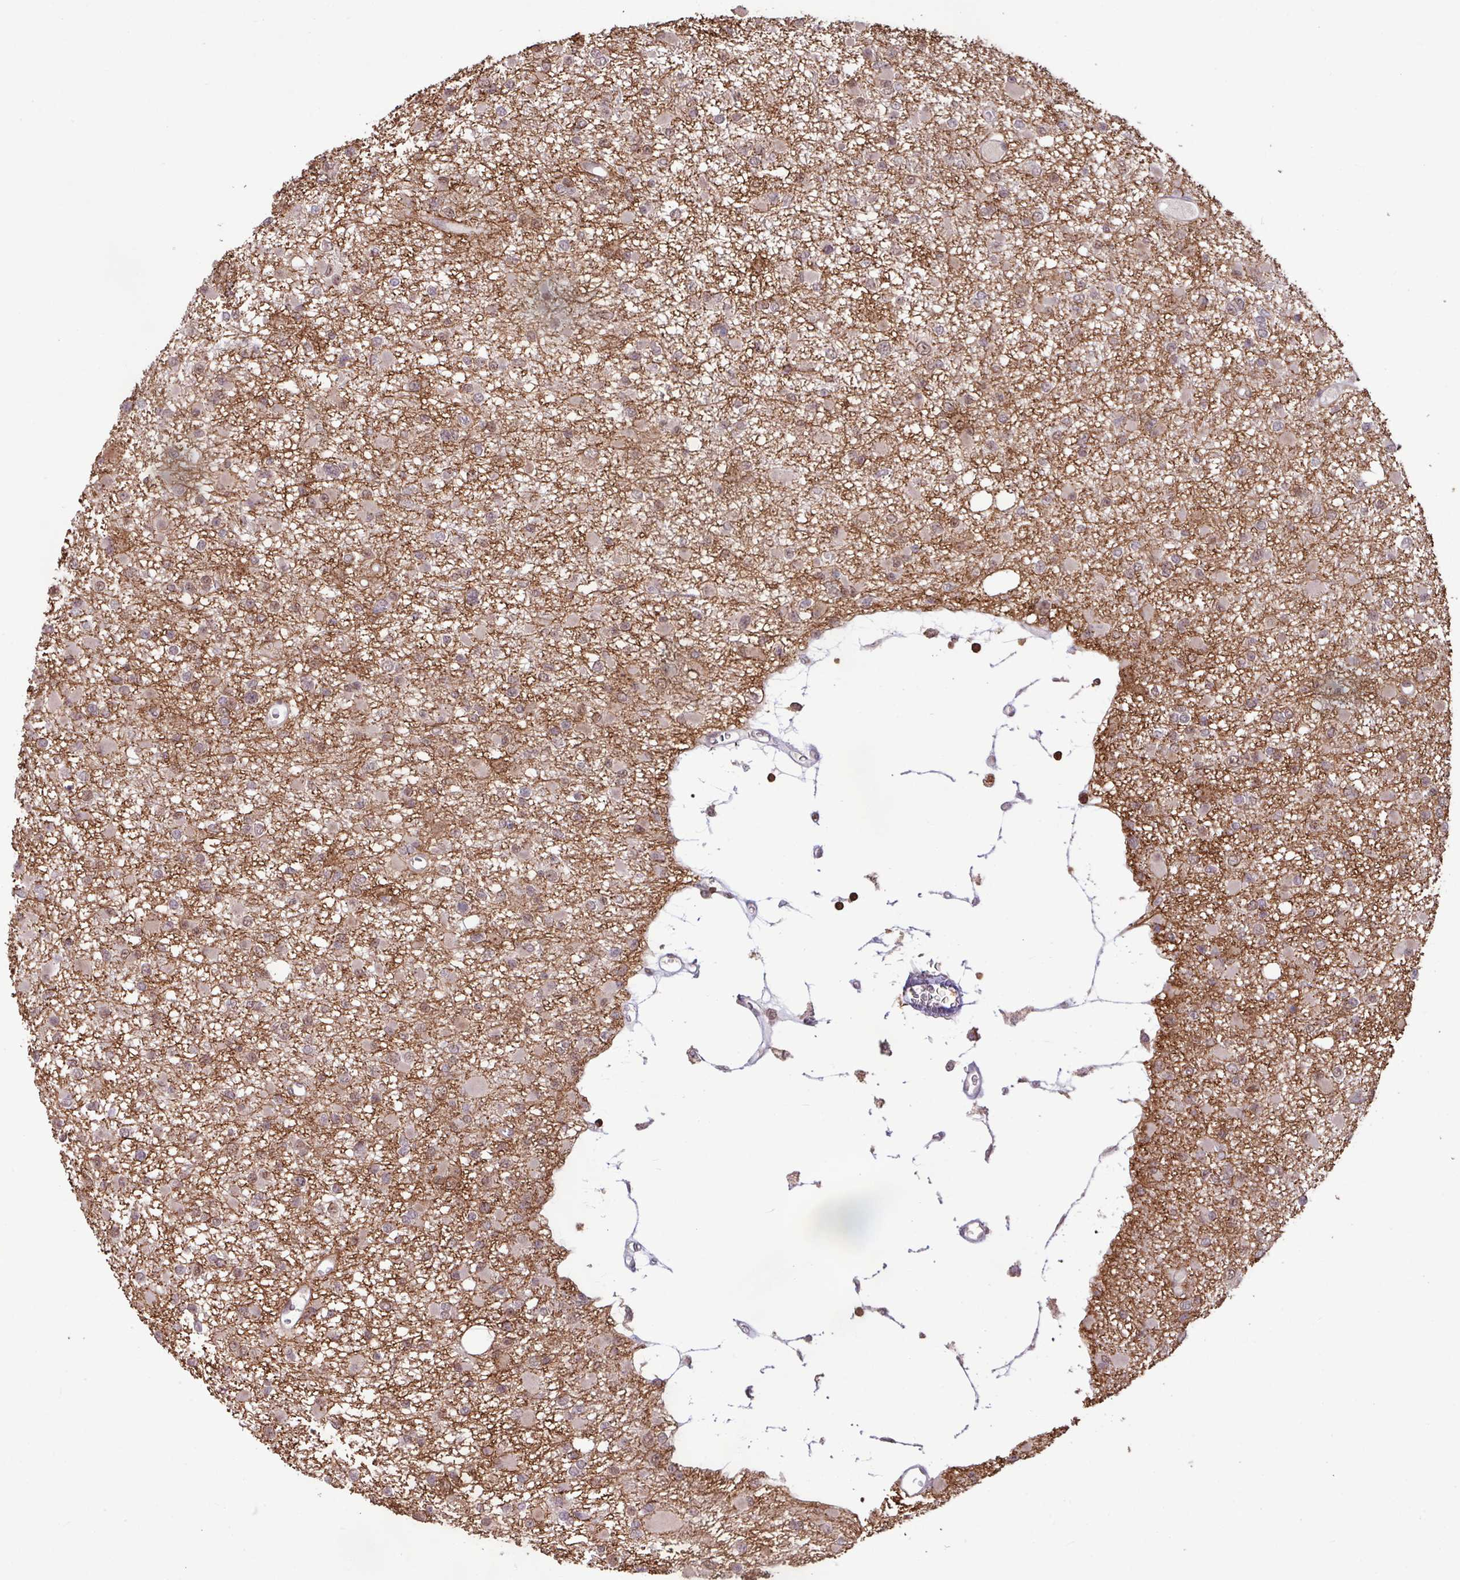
{"staining": {"intensity": "weak", "quantity": "25%-75%", "location": "nuclear"}, "tissue": "glioma", "cell_type": "Tumor cells", "image_type": "cancer", "snomed": [{"axis": "morphology", "description": "Glioma, malignant, Low grade"}, {"axis": "topography", "description": "Brain"}], "caption": "Protein expression analysis of human glioma reveals weak nuclear positivity in about 25%-75% of tumor cells. (DAB IHC, brown staining for protein, blue staining for nuclei).", "gene": "GON7", "patient": {"sex": "female", "age": 22}}